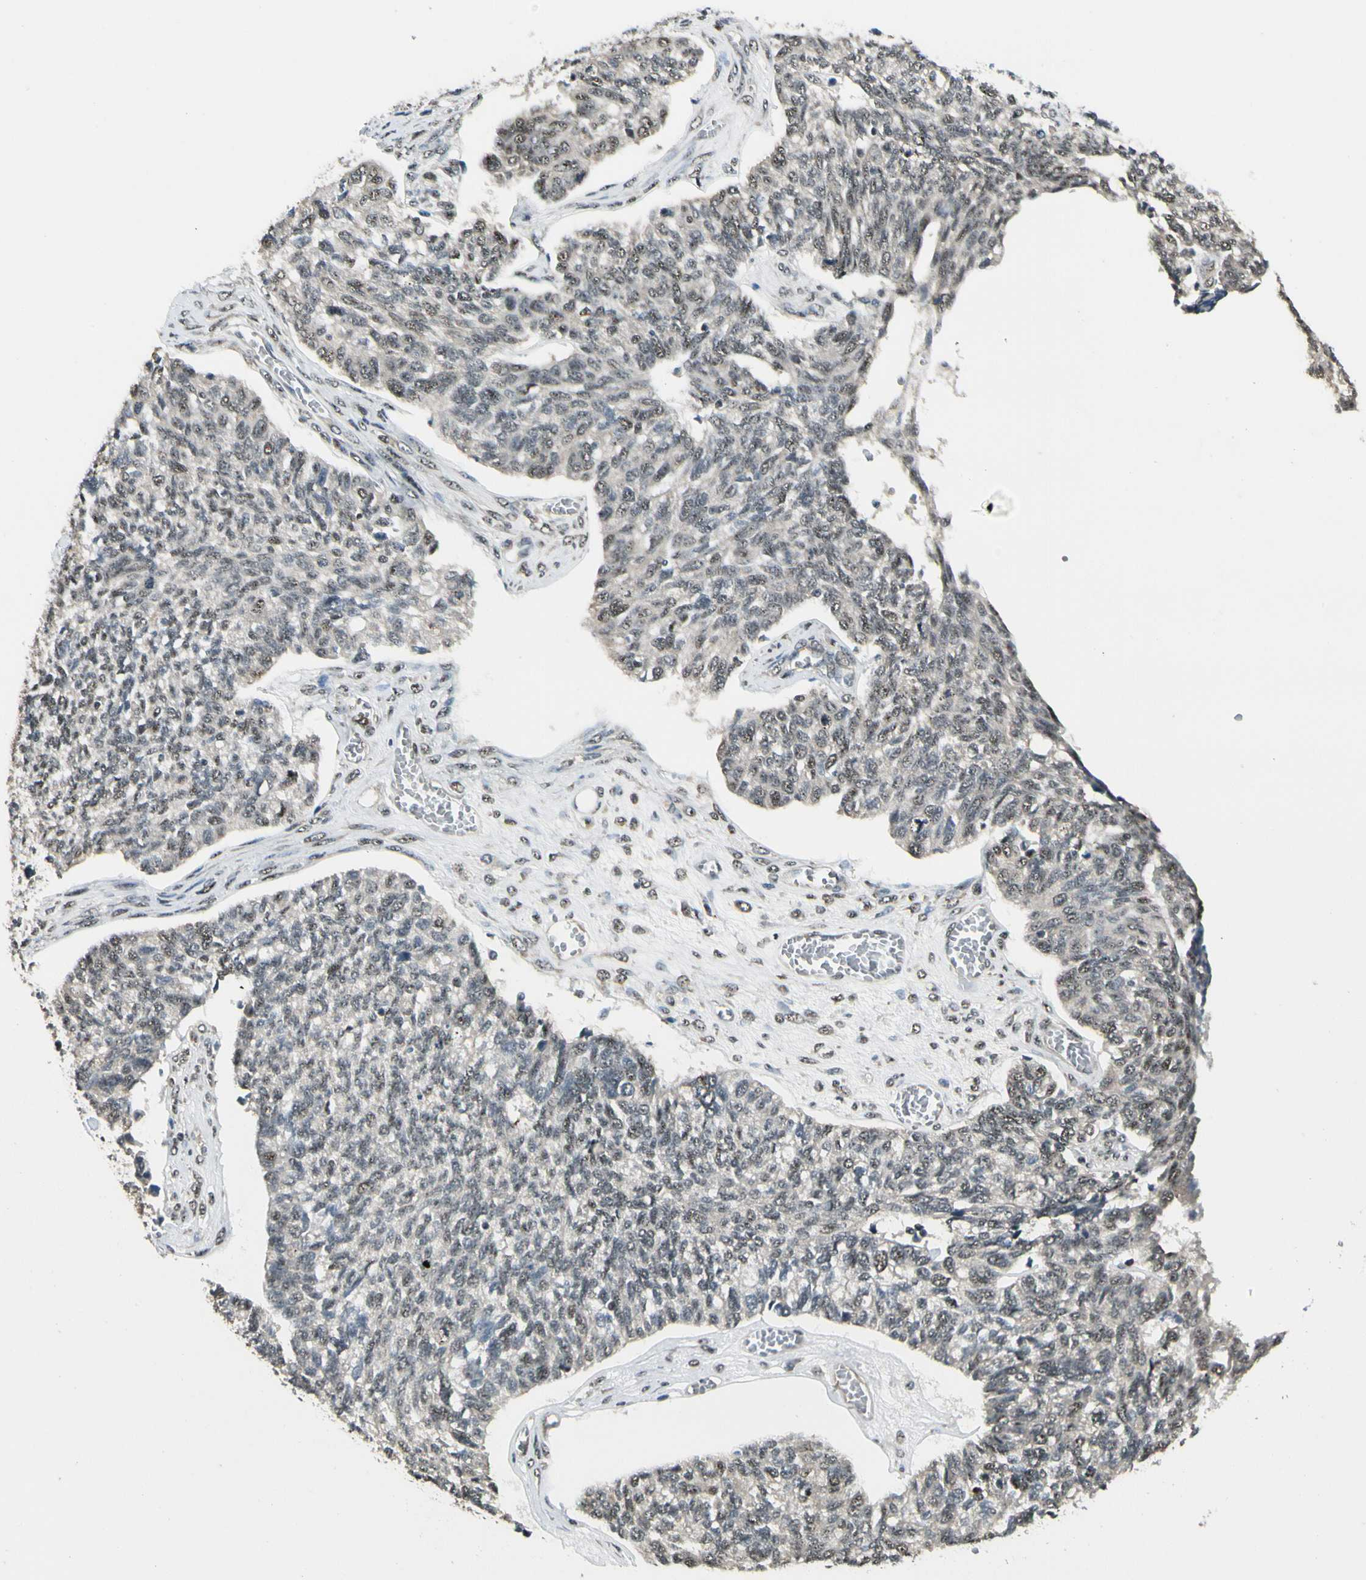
{"staining": {"intensity": "negative", "quantity": "none", "location": "none"}, "tissue": "ovarian cancer", "cell_type": "Tumor cells", "image_type": "cancer", "snomed": [{"axis": "morphology", "description": "Cystadenocarcinoma, serous, NOS"}, {"axis": "topography", "description": "Ovary"}], "caption": "This is an IHC micrograph of human ovarian cancer (serous cystadenocarcinoma). There is no positivity in tumor cells.", "gene": "MCPH1", "patient": {"sex": "female", "age": 79}}